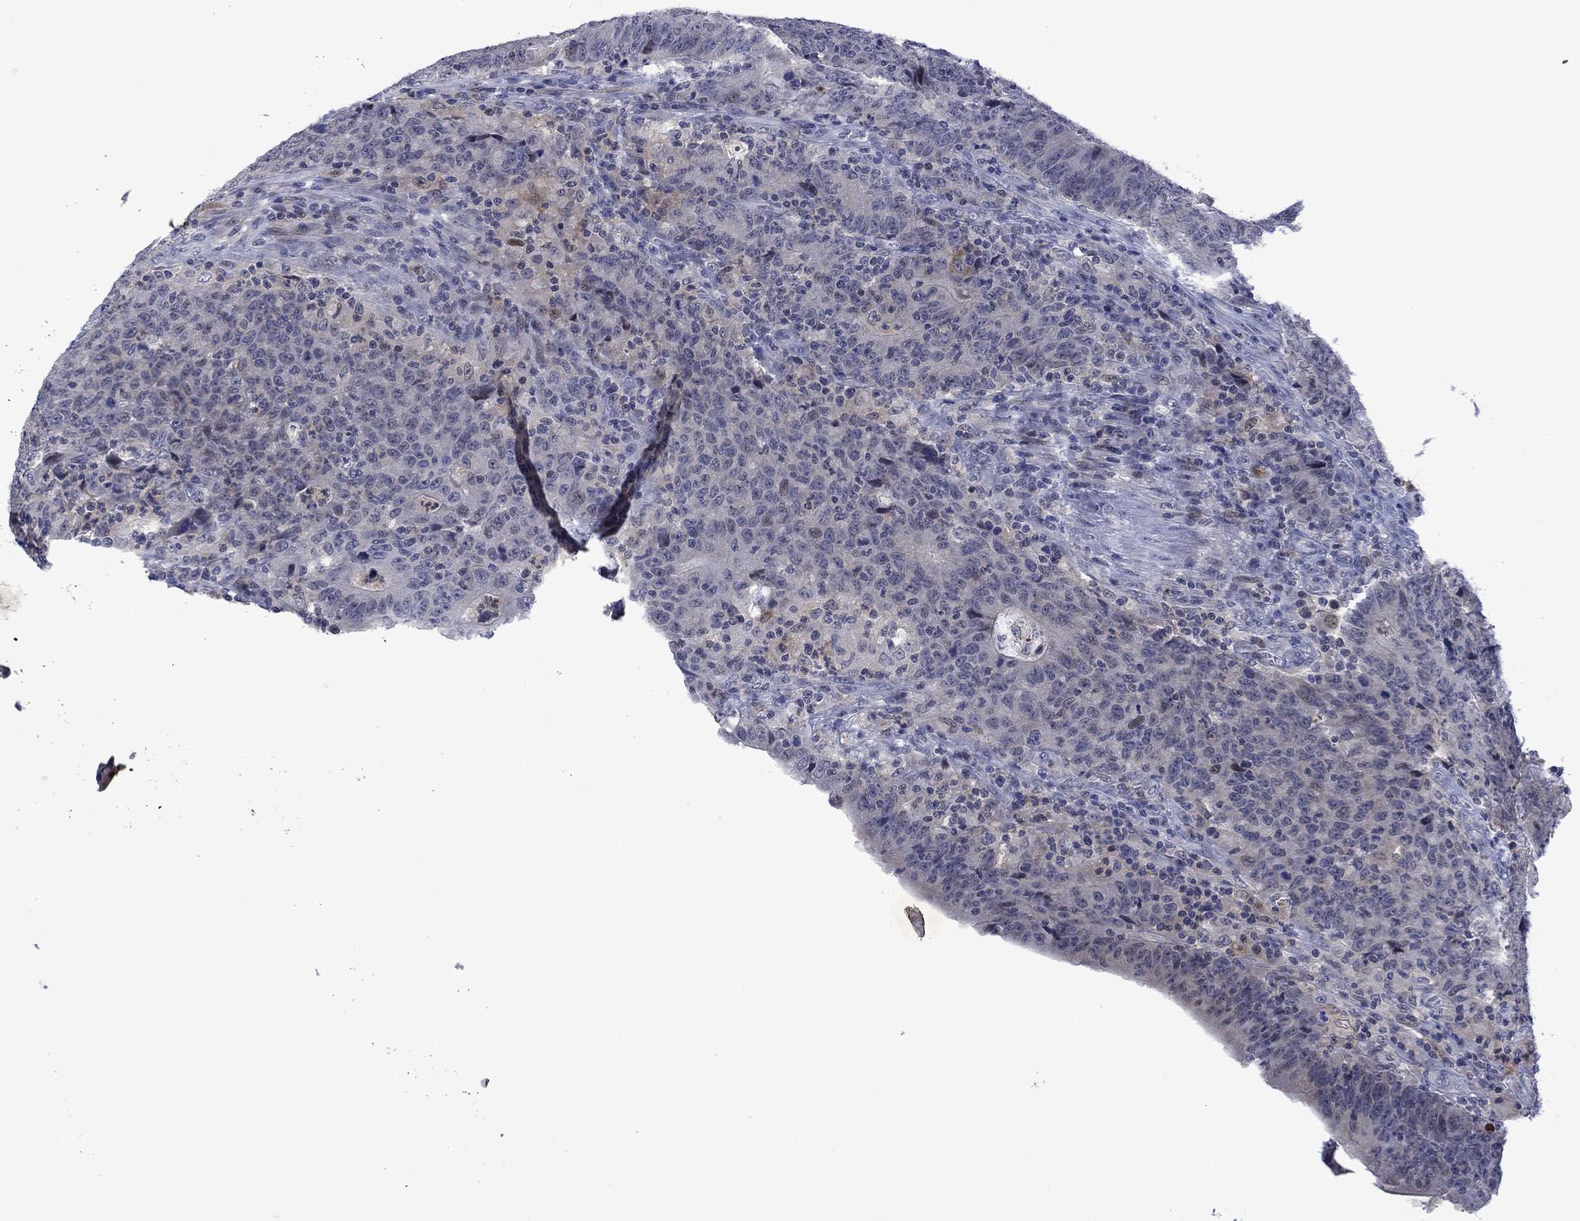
{"staining": {"intensity": "negative", "quantity": "none", "location": "none"}, "tissue": "colorectal cancer", "cell_type": "Tumor cells", "image_type": "cancer", "snomed": [{"axis": "morphology", "description": "Adenocarcinoma, NOS"}, {"axis": "topography", "description": "Colon"}], "caption": "This is an immunohistochemistry photomicrograph of colorectal adenocarcinoma. There is no positivity in tumor cells.", "gene": "AGL", "patient": {"sex": "female", "age": 75}}